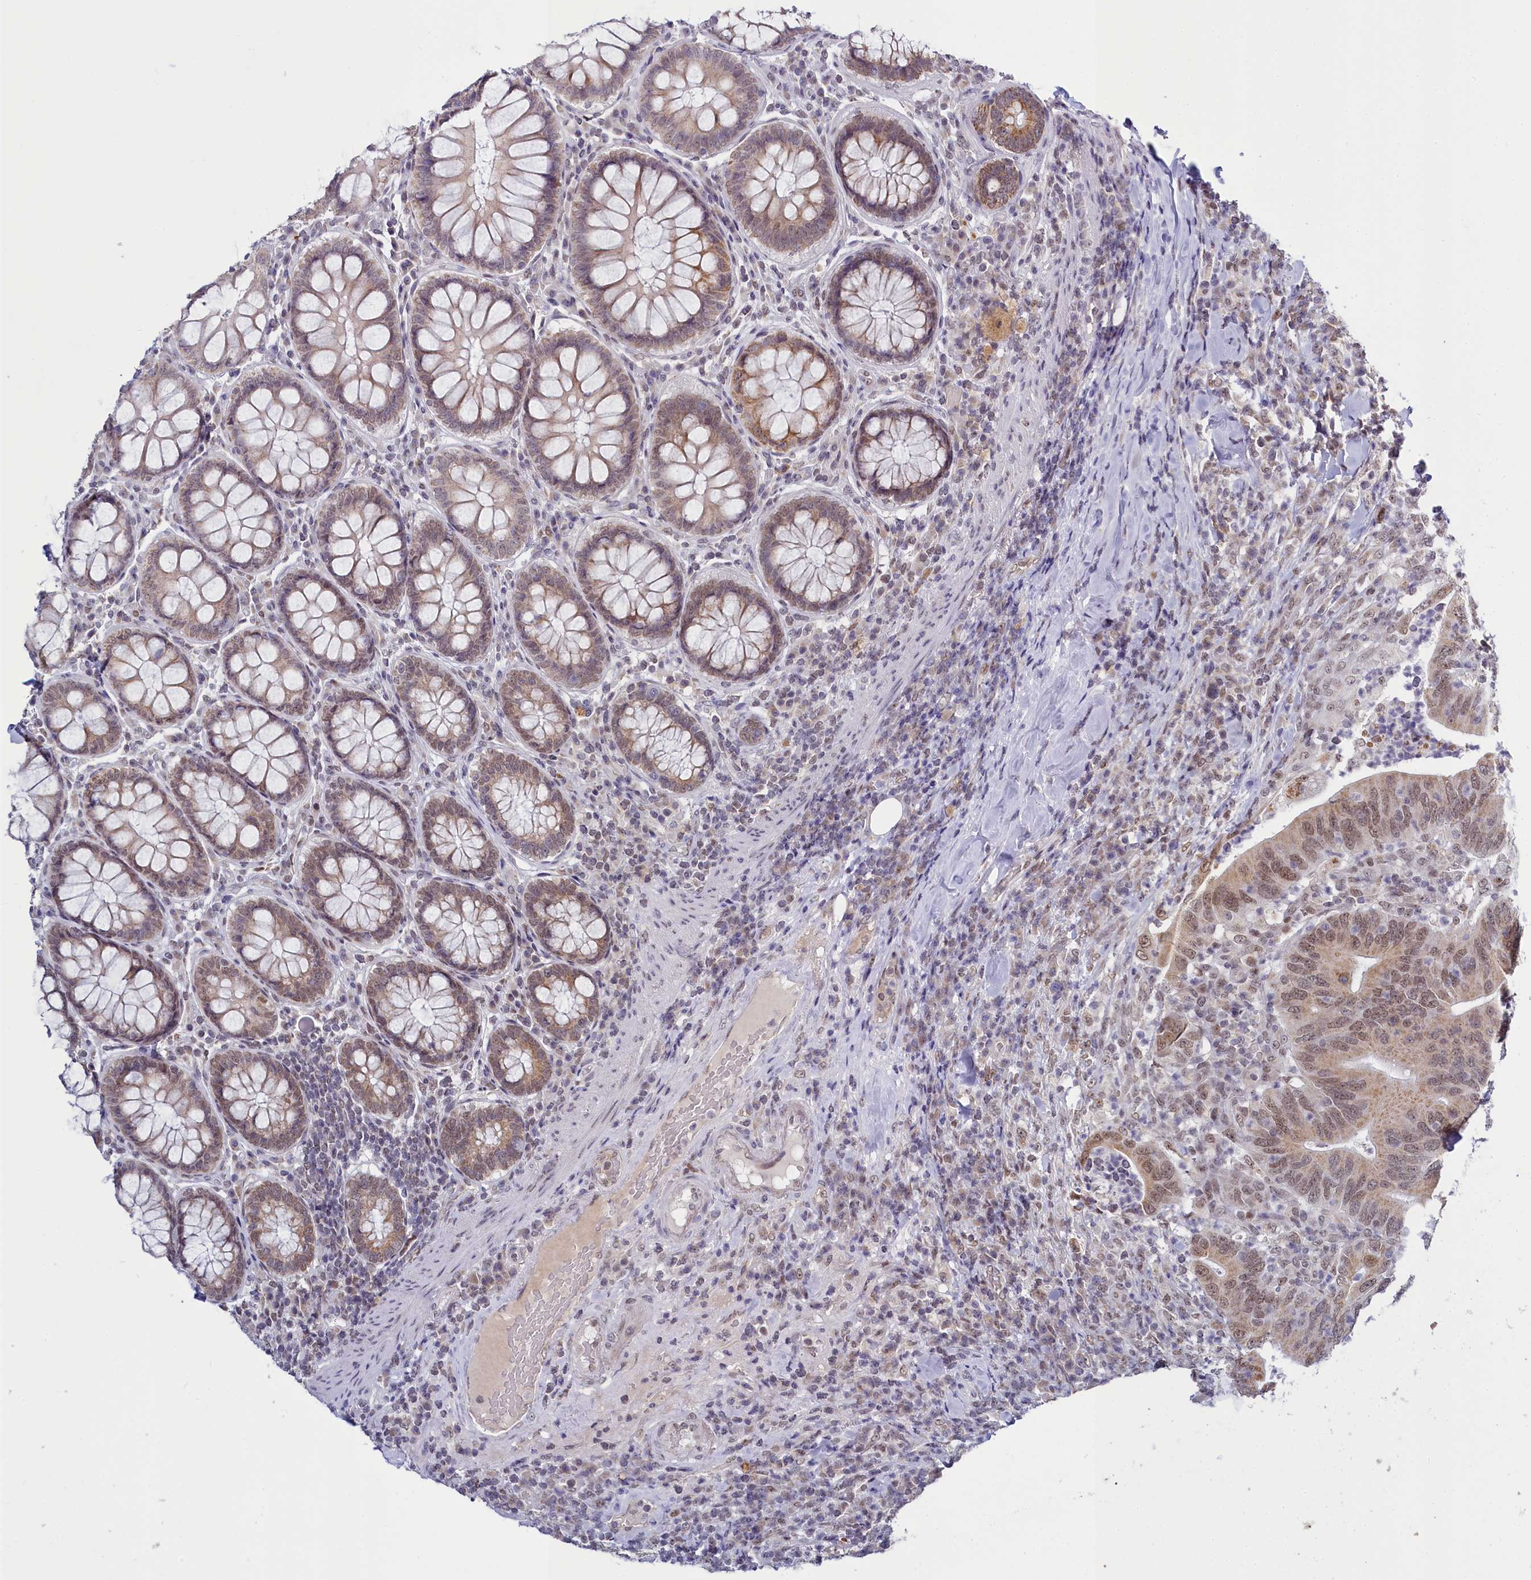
{"staining": {"intensity": "moderate", "quantity": ">75%", "location": "nuclear"}, "tissue": "colorectal cancer", "cell_type": "Tumor cells", "image_type": "cancer", "snomed": [{"axis": "morphology", "description": "Adenocarcinoma, NOS"}, {"axis": "topography", "description": "Colon"}], "caption": "A medium amount of moderate nuclear staining is seen in approximately >75% of tumor cells in colorectal adenocarcinoma tissue.", "gene": "PPHLN1", "patient": {"sex": "female", "age": 66}}